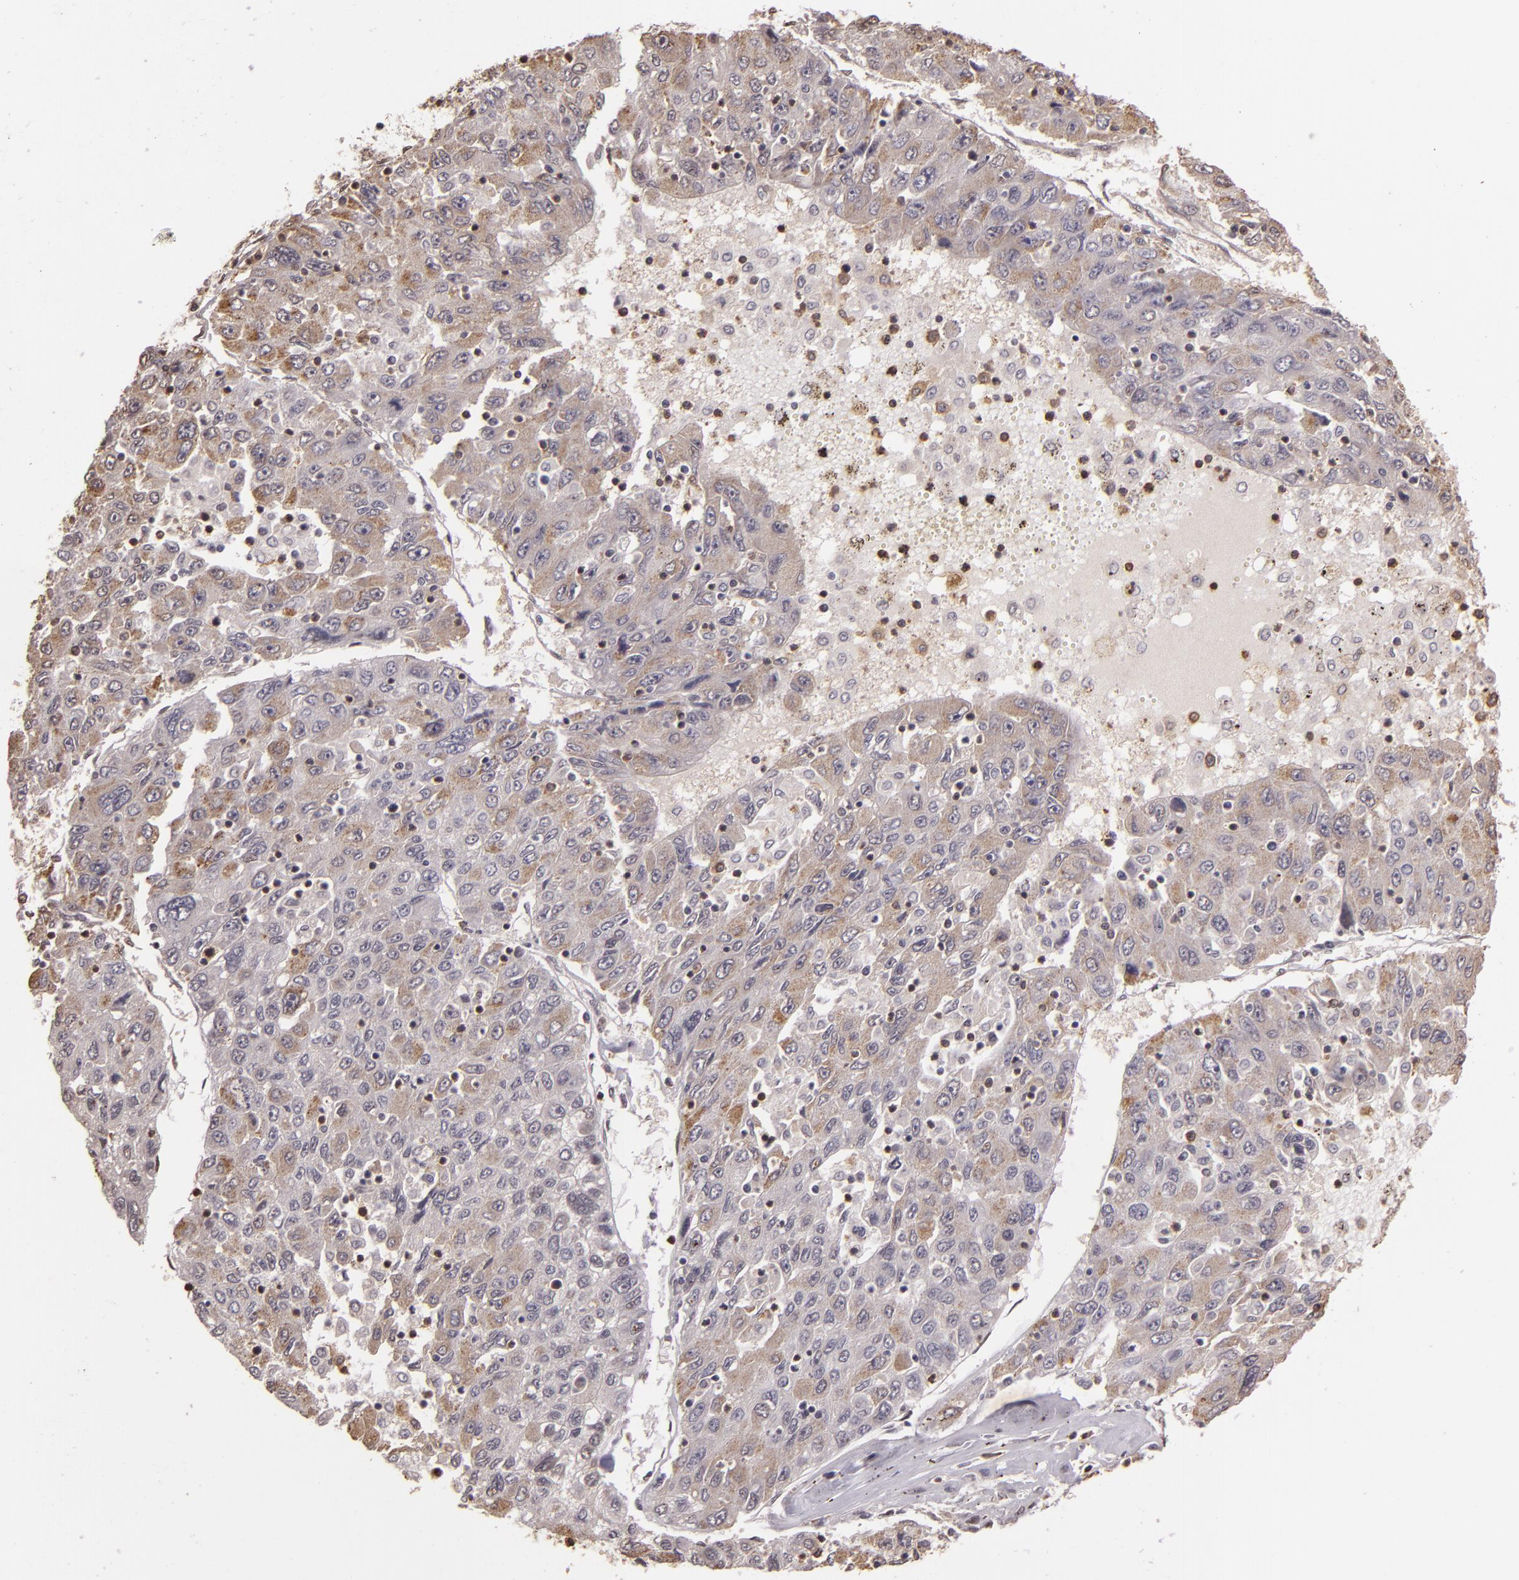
{"staining": {"intensity": "negative", "quantity": "none", "location": "none"}, "tissue": "liver cancer", "cell_type": "Tumor cells", "image_type": "cancer", "snomed": [{"axis": "morphology", "description": "Carcinoma, Hepatocellular, NOS"}, {"axis": "topography", "description": "Liver"}], "caption": "Human liver cancer stained for a protein using immunohistochemistry shows no positivity in tumor cells.", "gene": "ARPC2", "patient": {"sex": "male", "age": 49}}